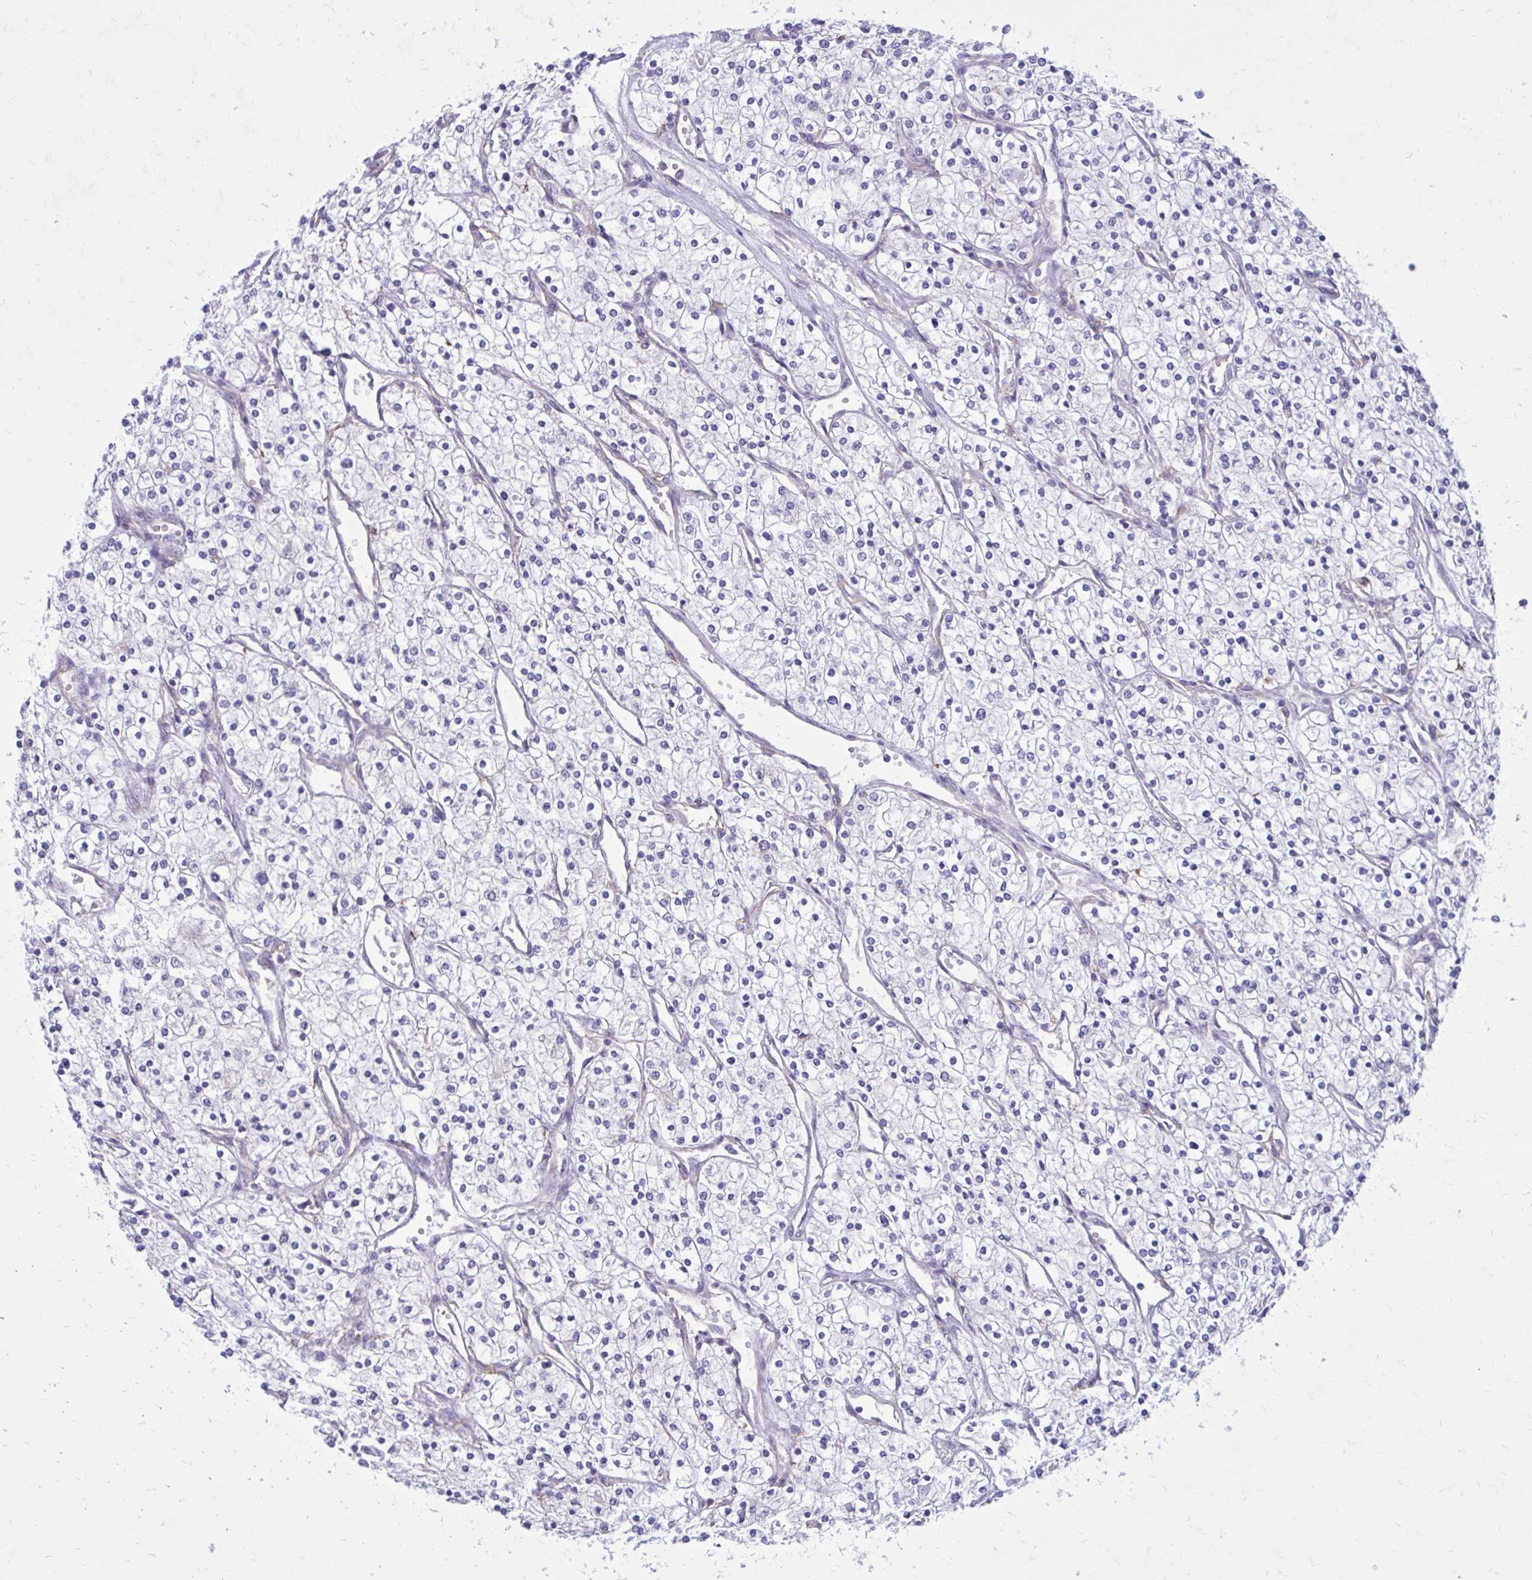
{"staining": {"intensity": "negative", "quantity": "none", "location": "none"}, "tissue": "renal cancer", "cell_type": "Tumor cells", "image_type": "cancer", "snomed": [{"axis": "morphology", "description": "Adenocarcinoma, NOS"}, {"axis": "topography", "description": "Kidney"}], "caption": "Immunohistochemical staining of human renal cancer (adenocarcinoma) exhibits no significant positivity in tumor cells. (DAB (3,3'-diaminobenzidine) IHC with hematoxylin counter stain).", "gene": "CLTA", "patient": {"sex": "male", "age": 80}}